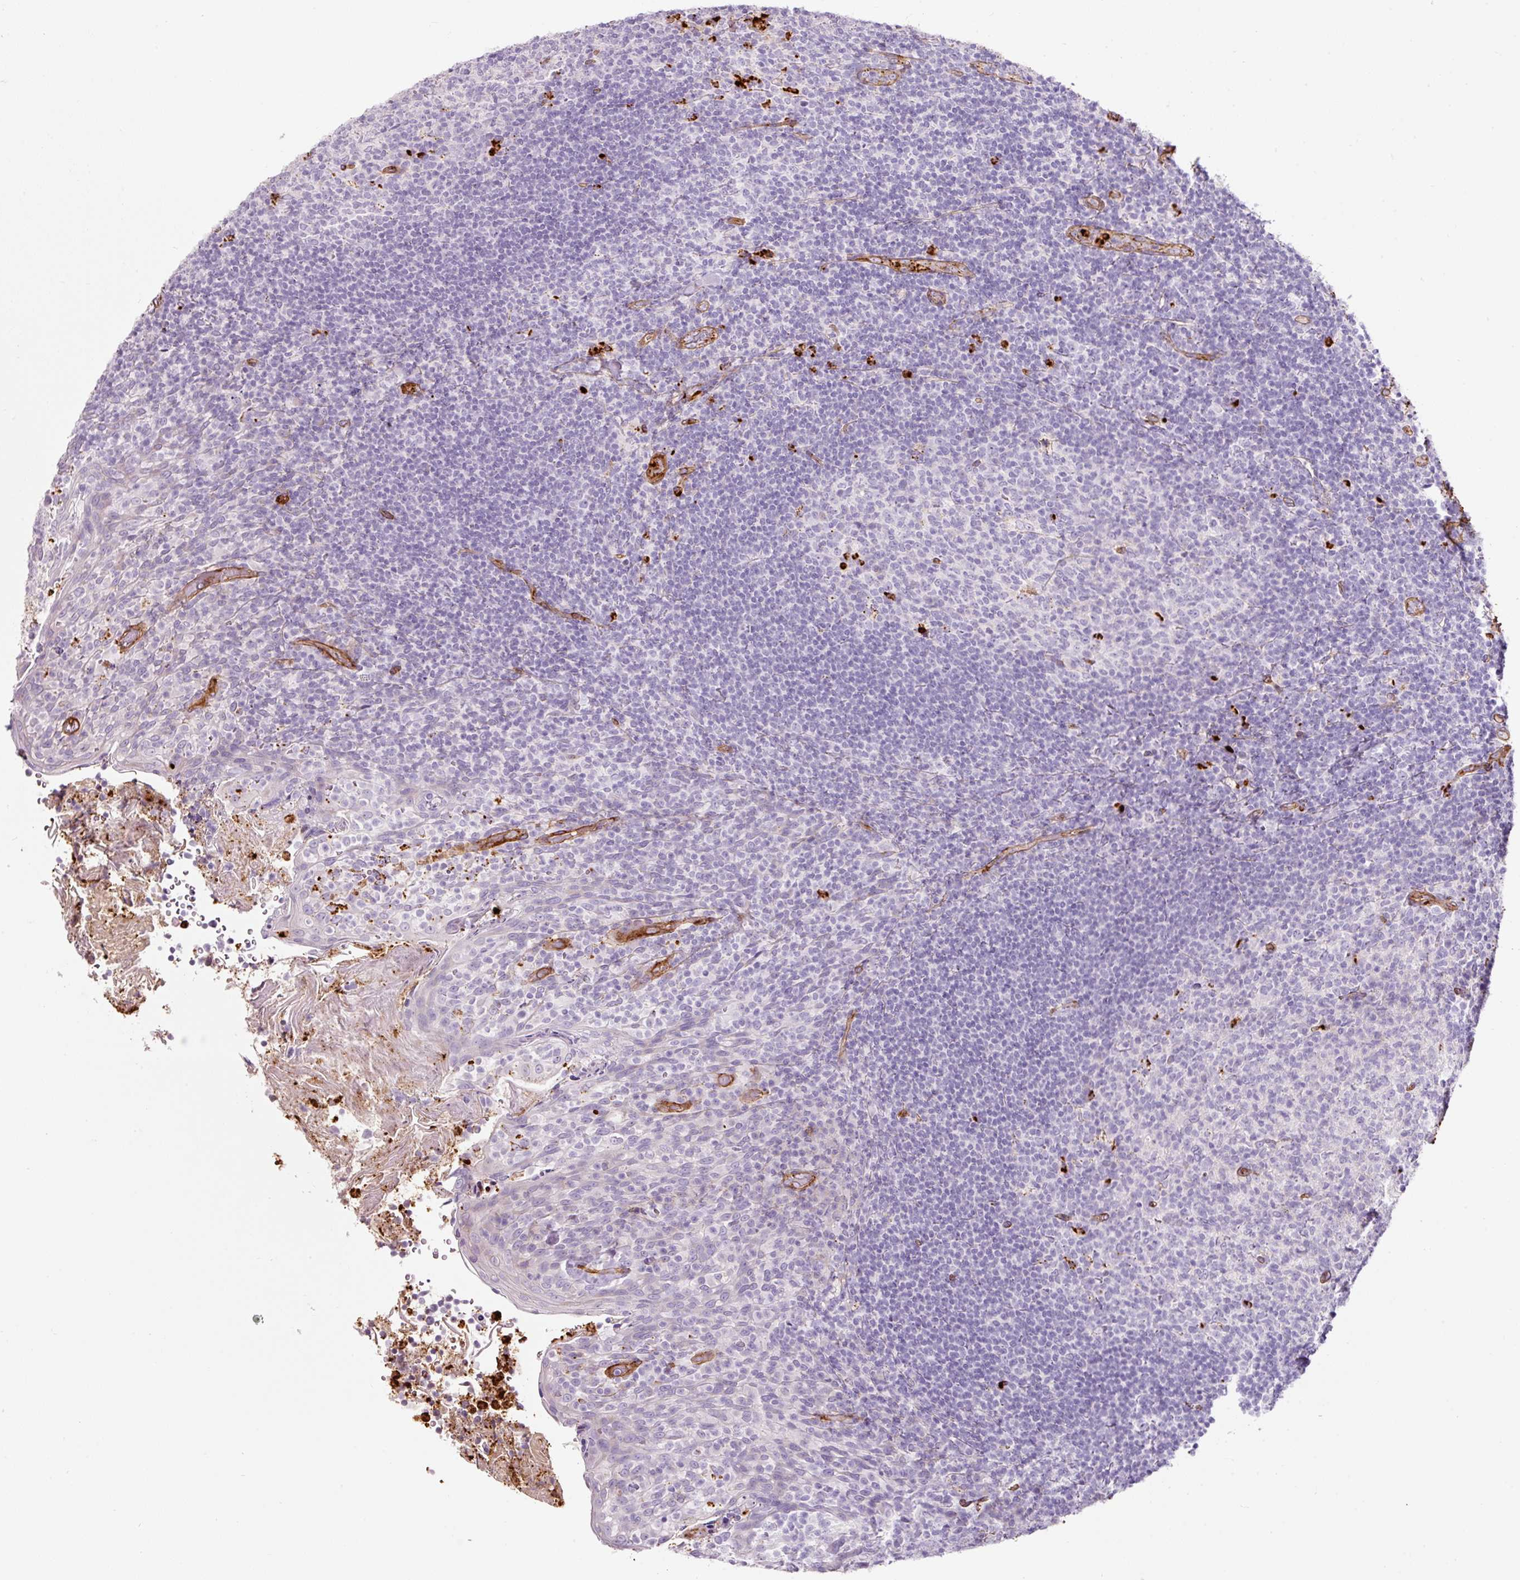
{"staining": {"intensity": "negative", "quantity": "none", "location": "none"}, "tissue": "tonsil", "cell_type": "Germinal center cells", "image_type": "normal", "snomed": [{"axis": "morphology", "description": "Normal tissue, NOS"}, {"axis": "topography", "description": "Tonsil"}], "caption": "Image shows no protein expression in germinal center cells of unremarkable tonsil.", "gene": "LOXL4", "patient": {"sex": "female", "age": 10}}